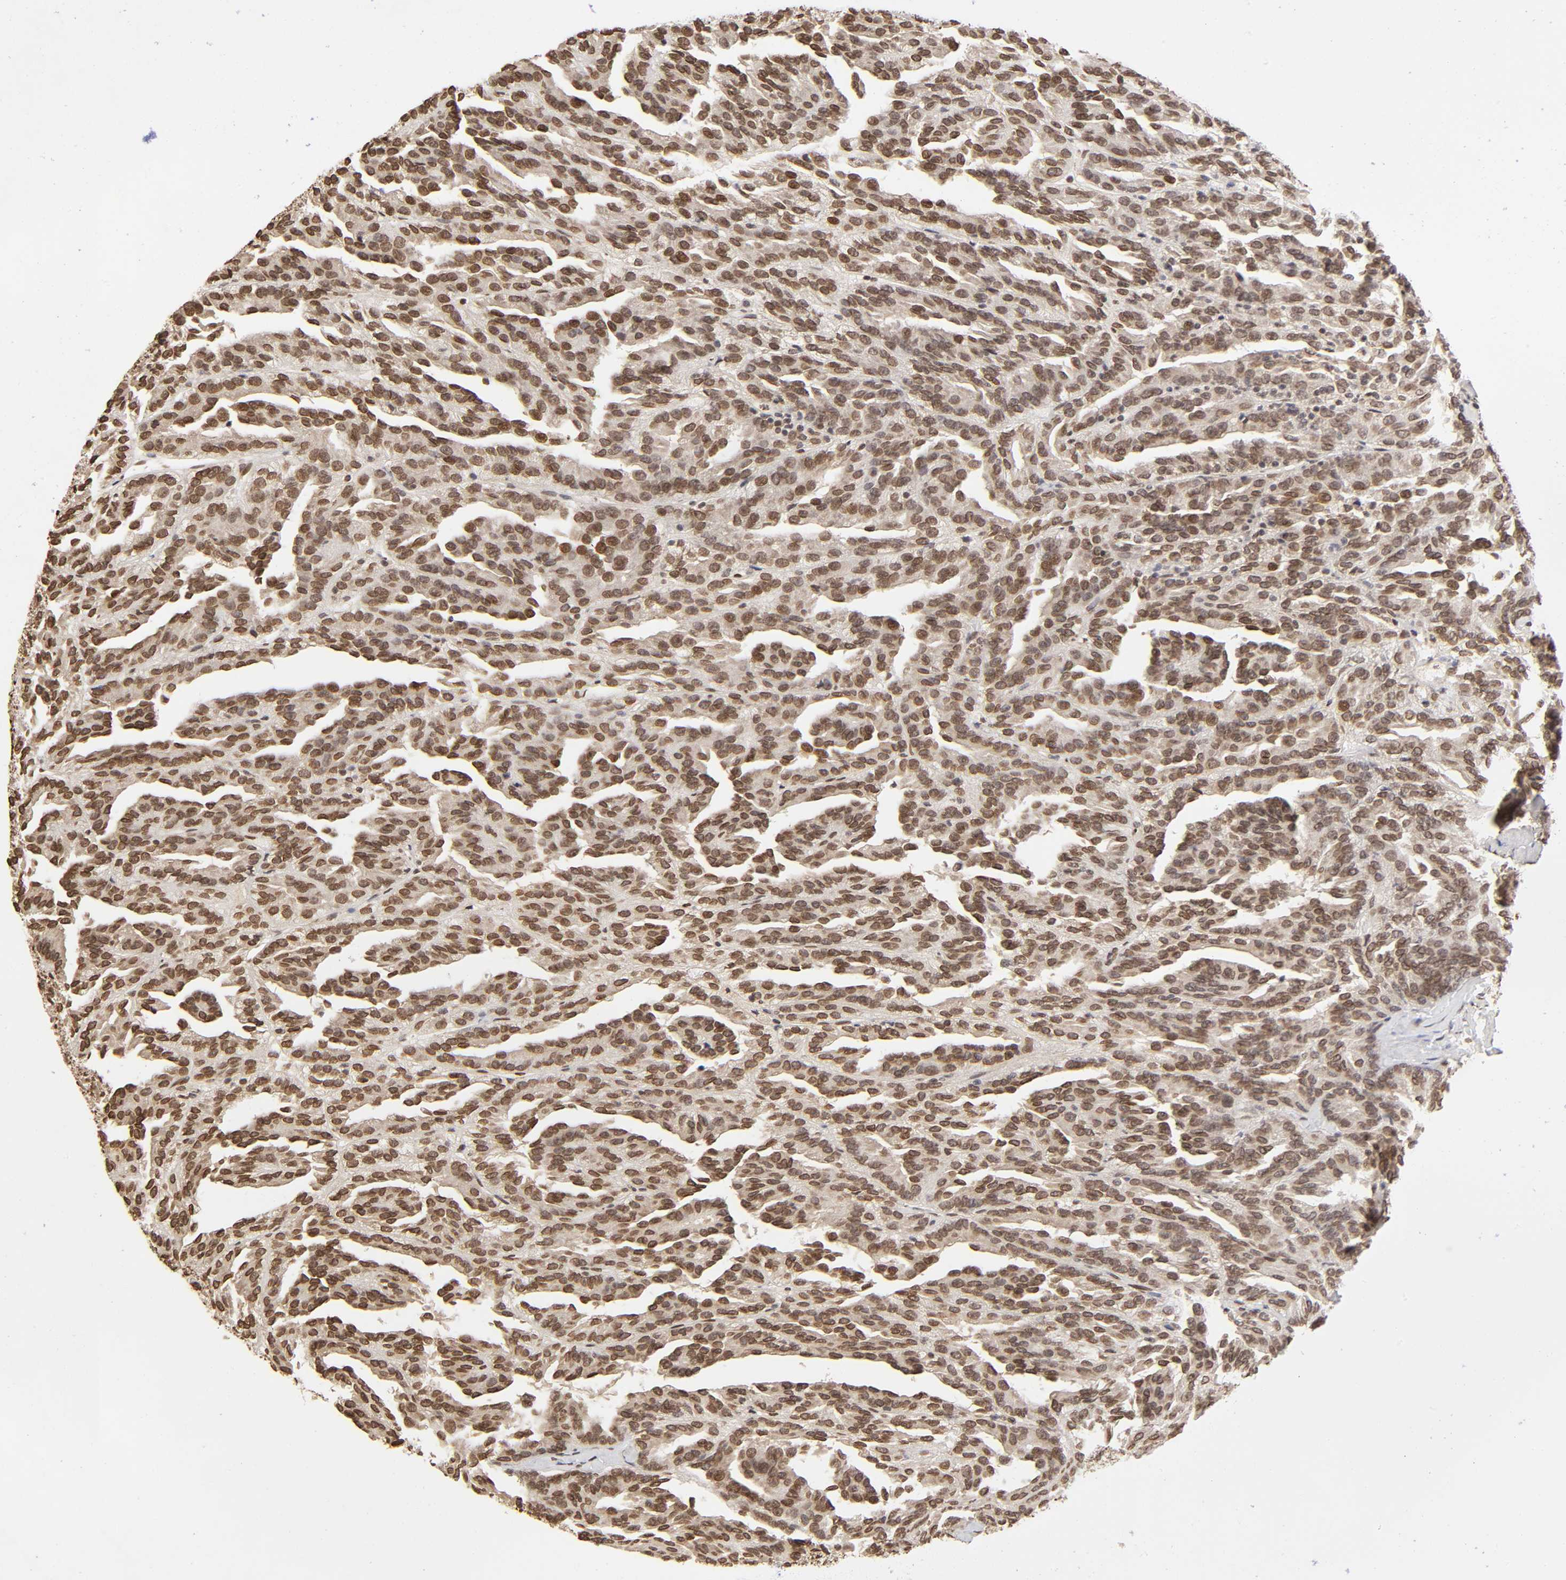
{"staining": {"intensity": "weak", "quantity": ">75%", "location": "nuclear"}, "tissue": "renal cancer", "cell_type": "Tumor cells", "image_type": "cancer", "snomed": [{"axis": "morphology", "description": "Adenocarcinoma, NOS"}, {"axis": "topography", "description": "Kidney"}], "caption": "Brown immunohistochemical staining in renal cancer reveals weak nuclear expression in about >75% of tumor cells.", "gene": "MLLT6", "patient": {"sex": "male", "age": 46}}